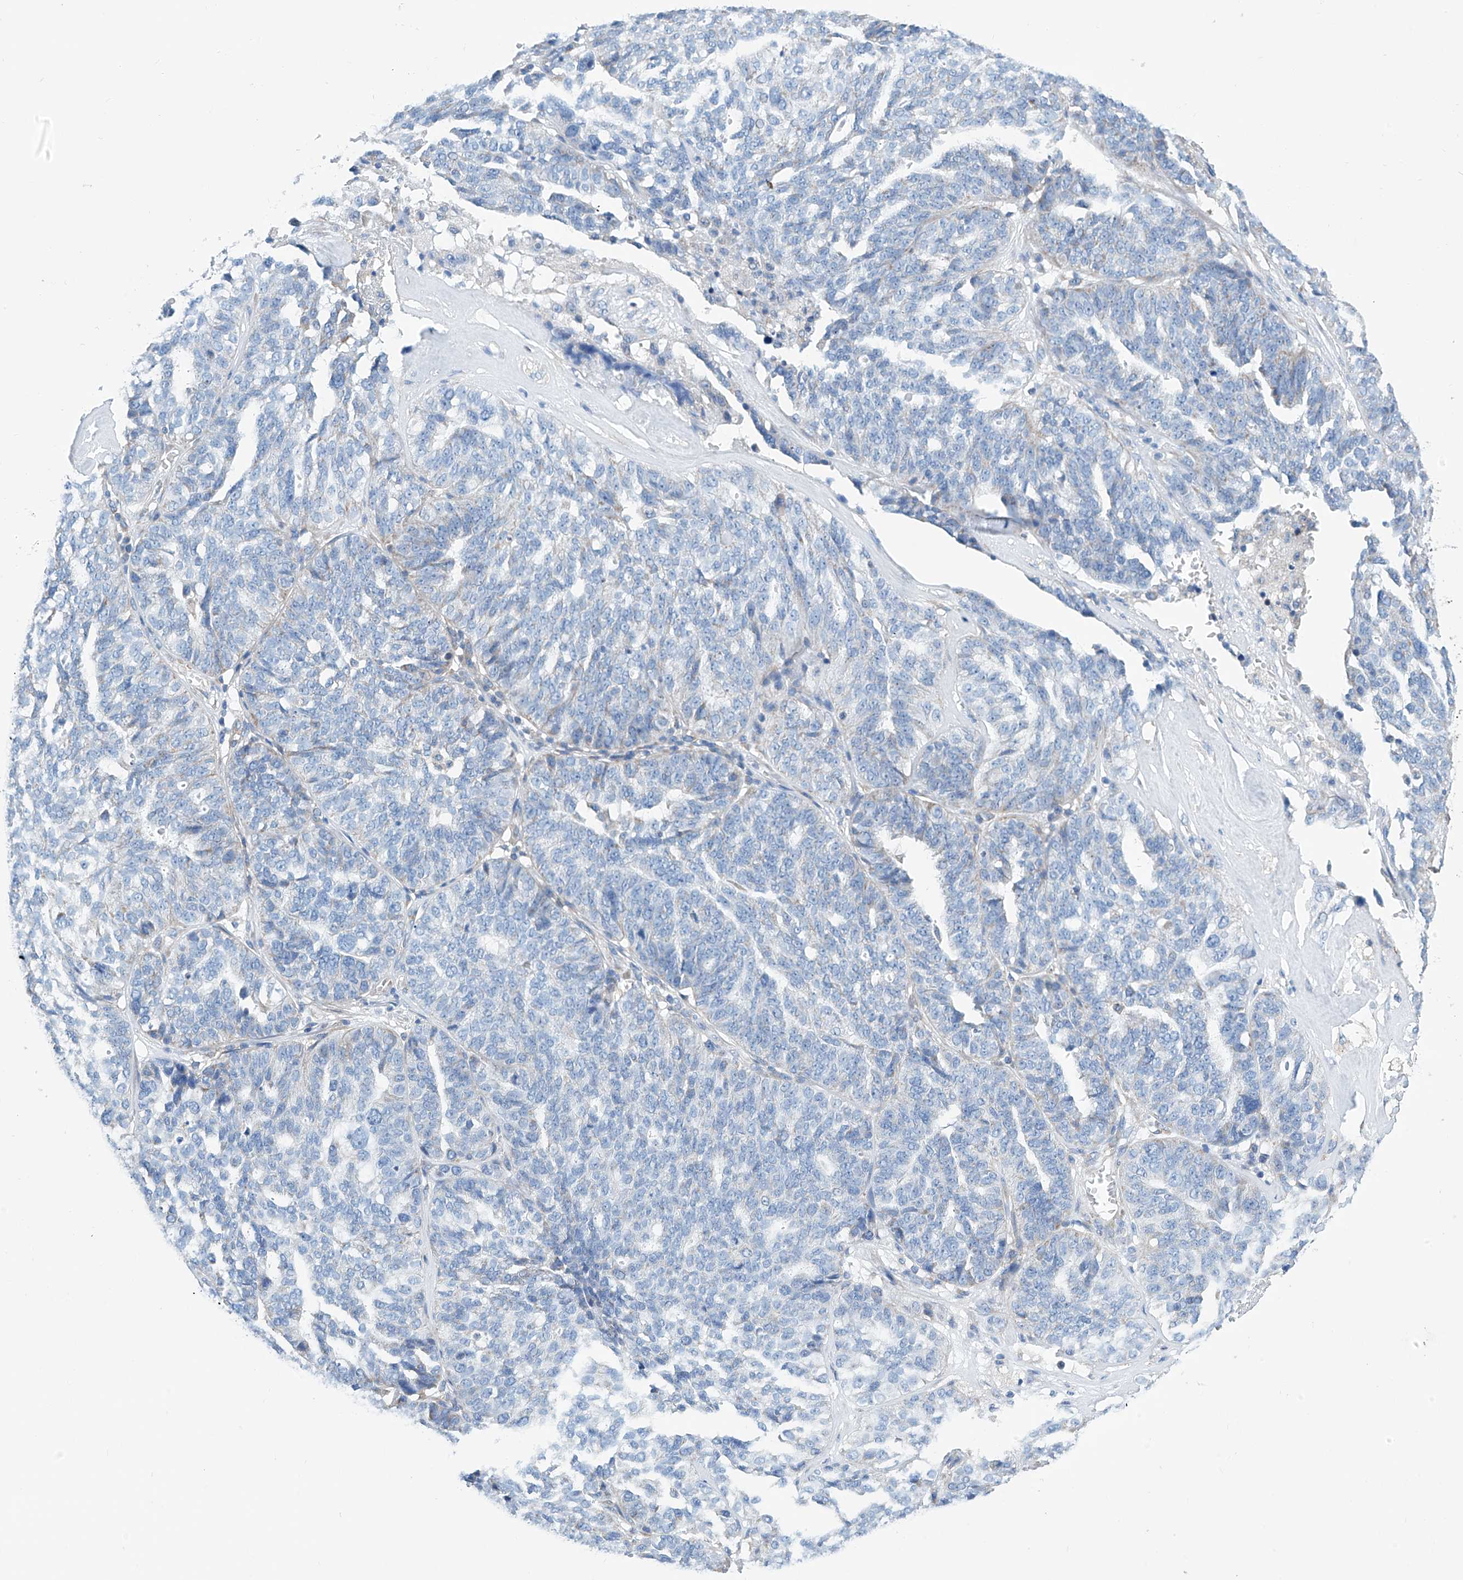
{"staining": {"intensity": "negative", "quantity": "none", "location": "none"}, "tissue": "ovarian cancer", "cell_type": "Tumor cells", "image_type": "cancer", "snomed": [{"axis": "morphology", "description": "Cystadenocarcinoma, serous, NOS"}, {"axis": "topography", "description": "Ovary"}], "caption": "A micrograph of ovarian cancer stained for a protein exhibits no brown staining in tumor cells.", "gene": "MAD2L1", "patient": {"sex": "female", "age": 59}}